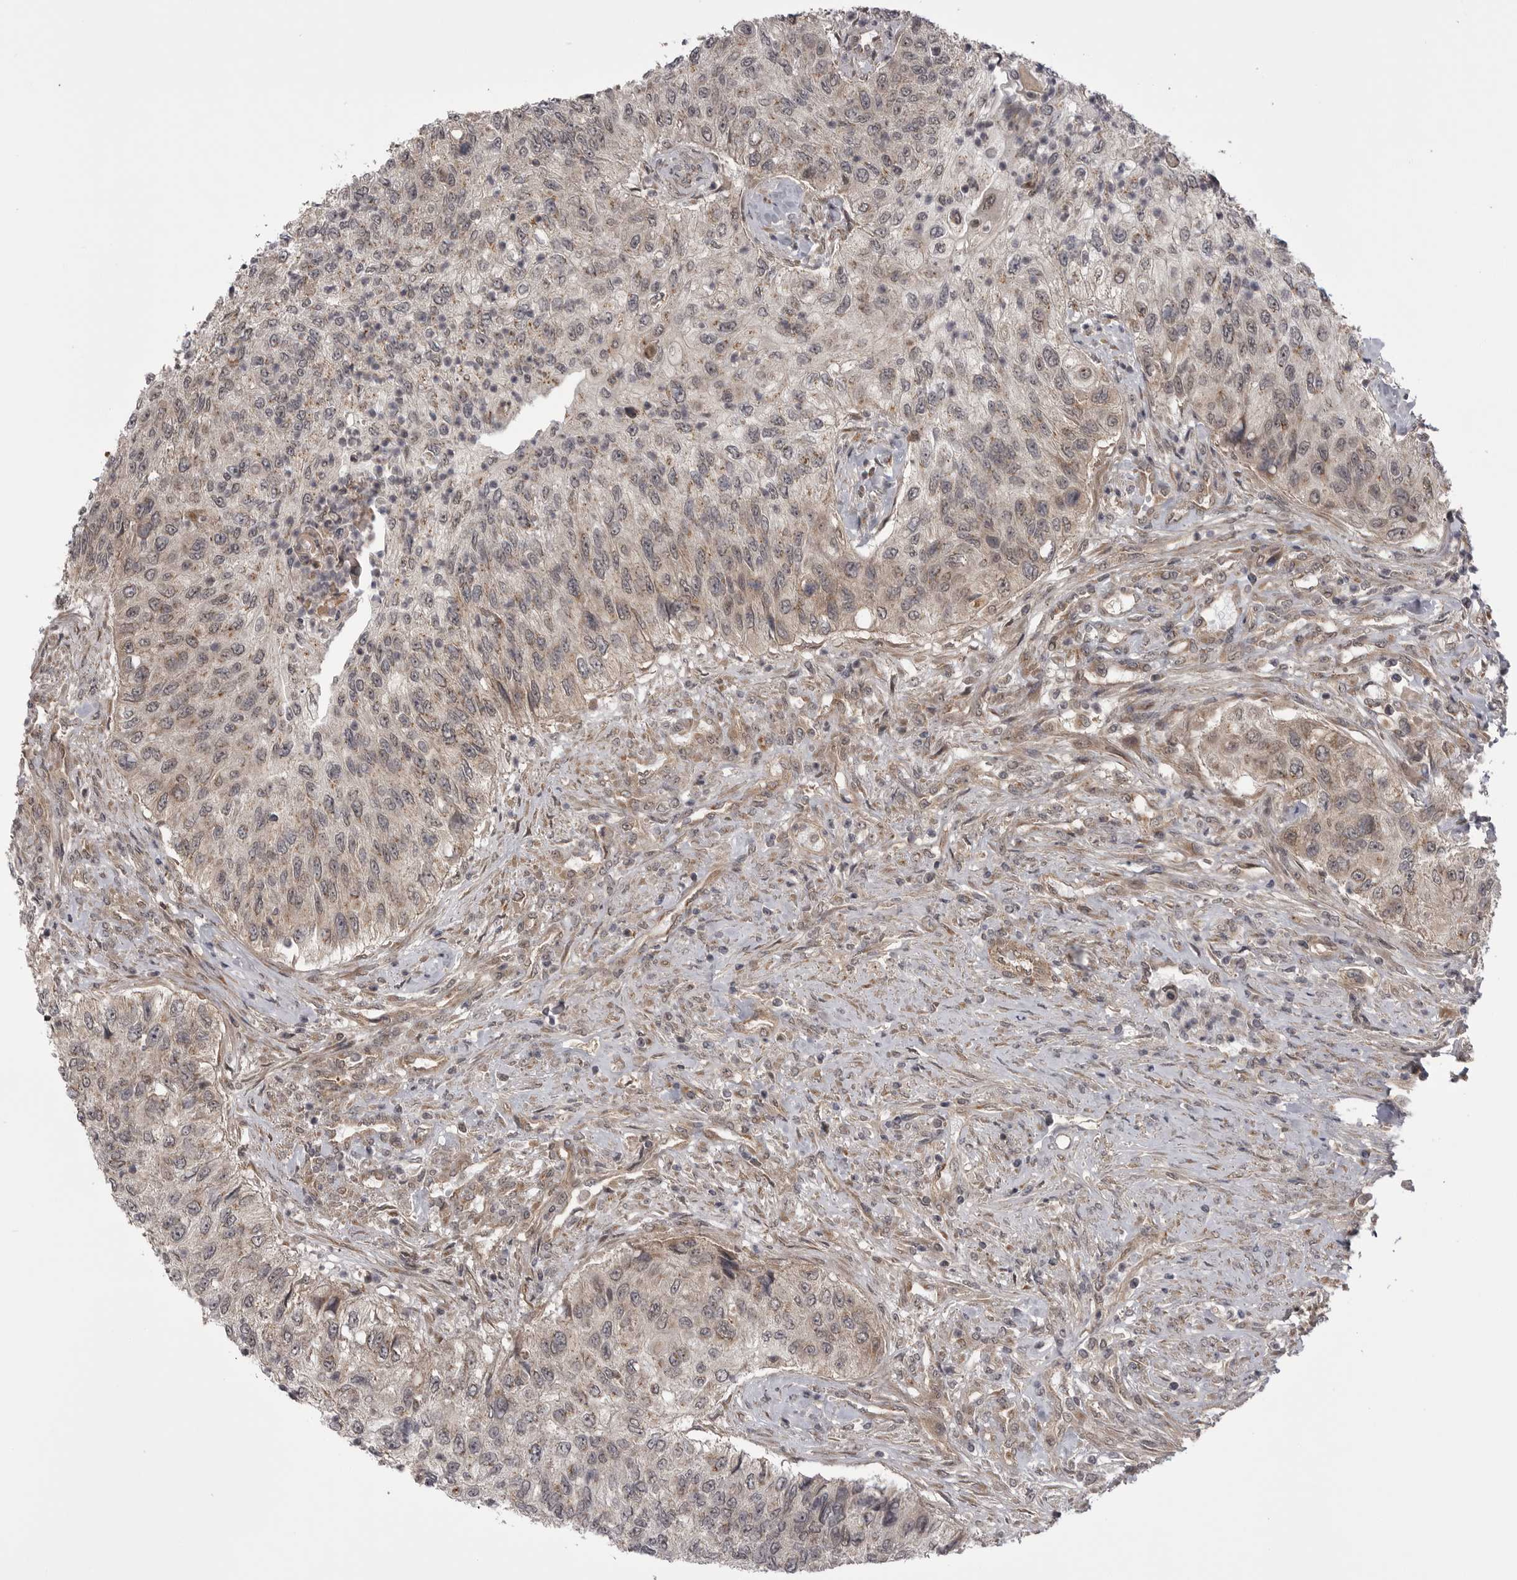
{"staining": {"intensity": "negative", "quantity": "none", "location": "none"}, "tissue": "urothelial cancer", "cell_type": "Tumor cells", "image_type": "cancer", "snomed": [{"axis": "morphology", "description": "Urothelial carcinoma, High grade"}, {"axis": "topography", "description": "Urinary bladder"}], "caption": "IHC micrograph of urothelial cancer stained for a protein (brown), which reveals no positivity in tumor cells.", "gene": "PDCL", "patient": {"sex": "female", "age": 60}}